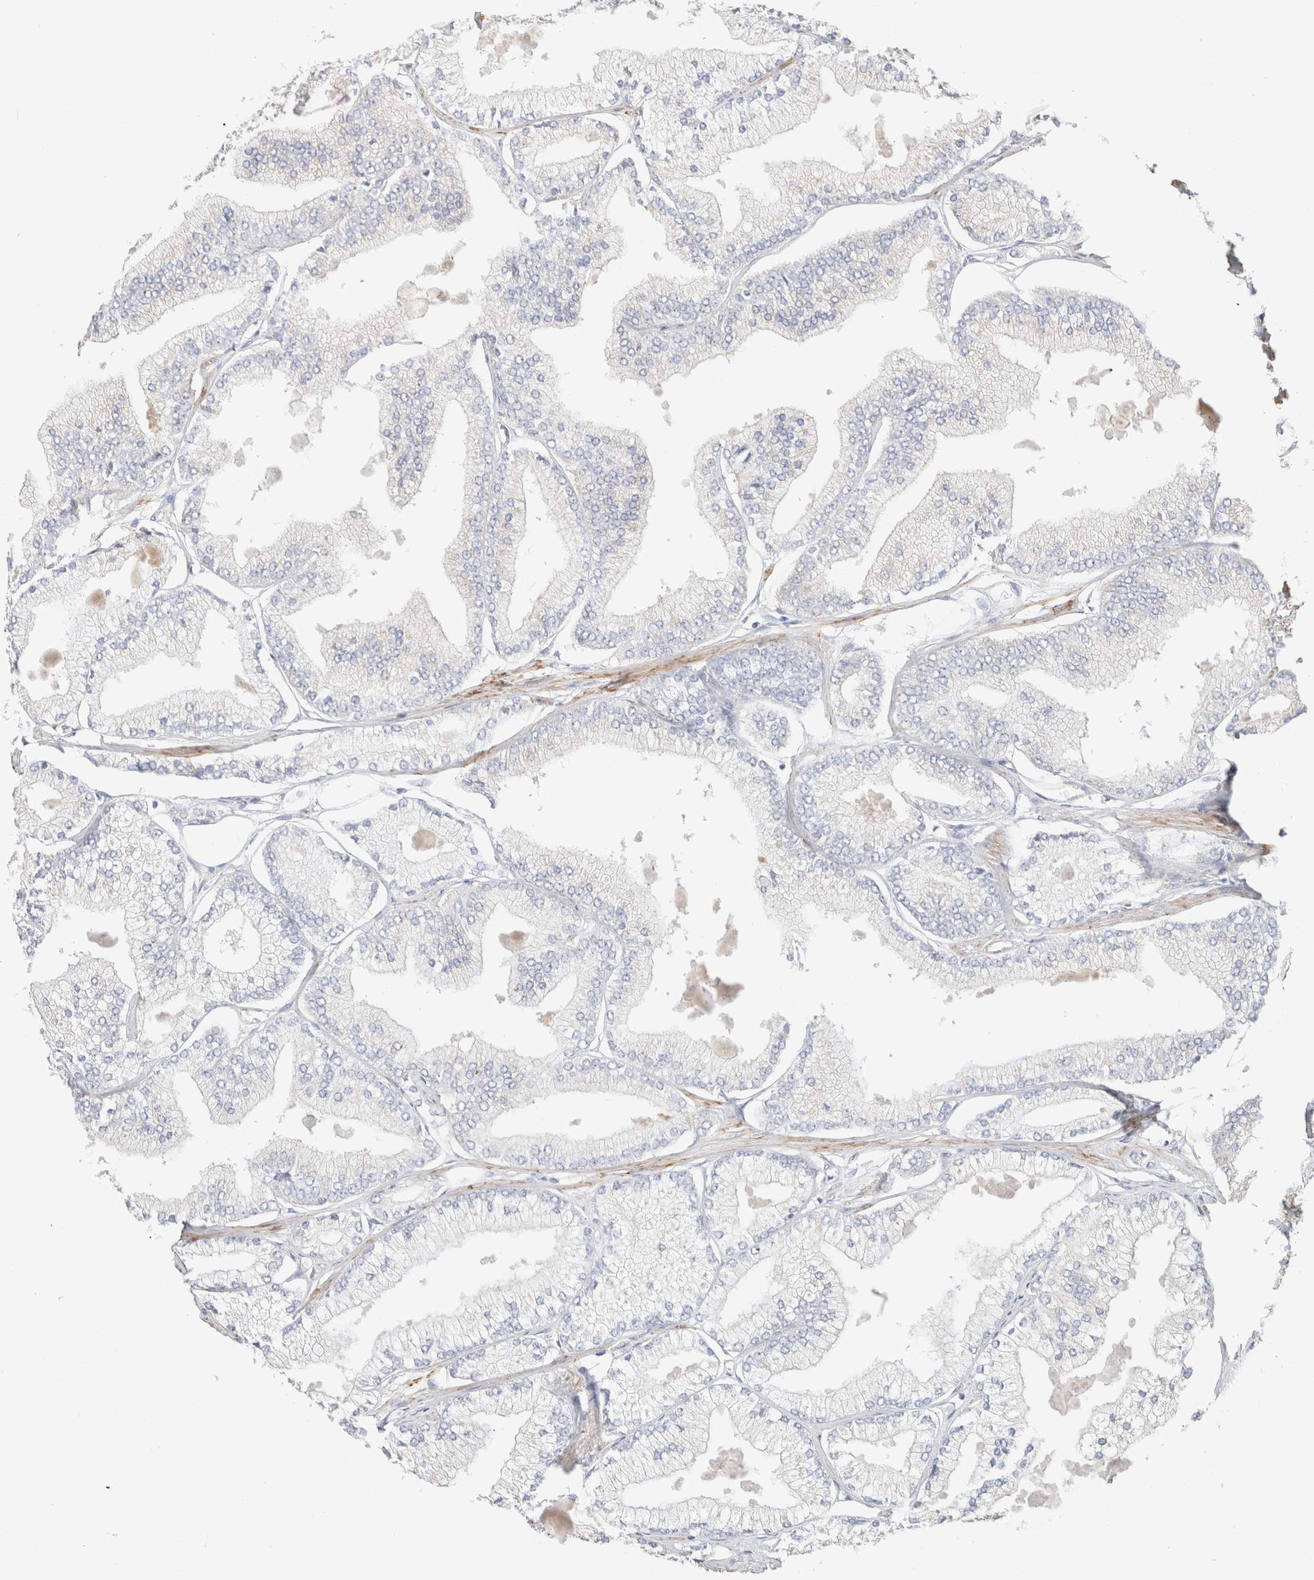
{"staining": {"intensity": "negative", "quantity": "none", "location": "none"}, "tissue": "prostate cancer", "cell_type": "Tumor cells", "image_type": "cancer", "snomed": [{"axis": "morphology", "description": "Adenocarcinoma, Low grade"}, {"axis": "topography", "description": "Prostate"}], "caption": "A high-resolution micrograph shows immunohistochemistry staining of prostate cancer (adenocarcinoma (low-grade)), which displays no significant positivity in tumor cells.", "gene": "ID3", "patient": {"sex": "male", "age": 52}}